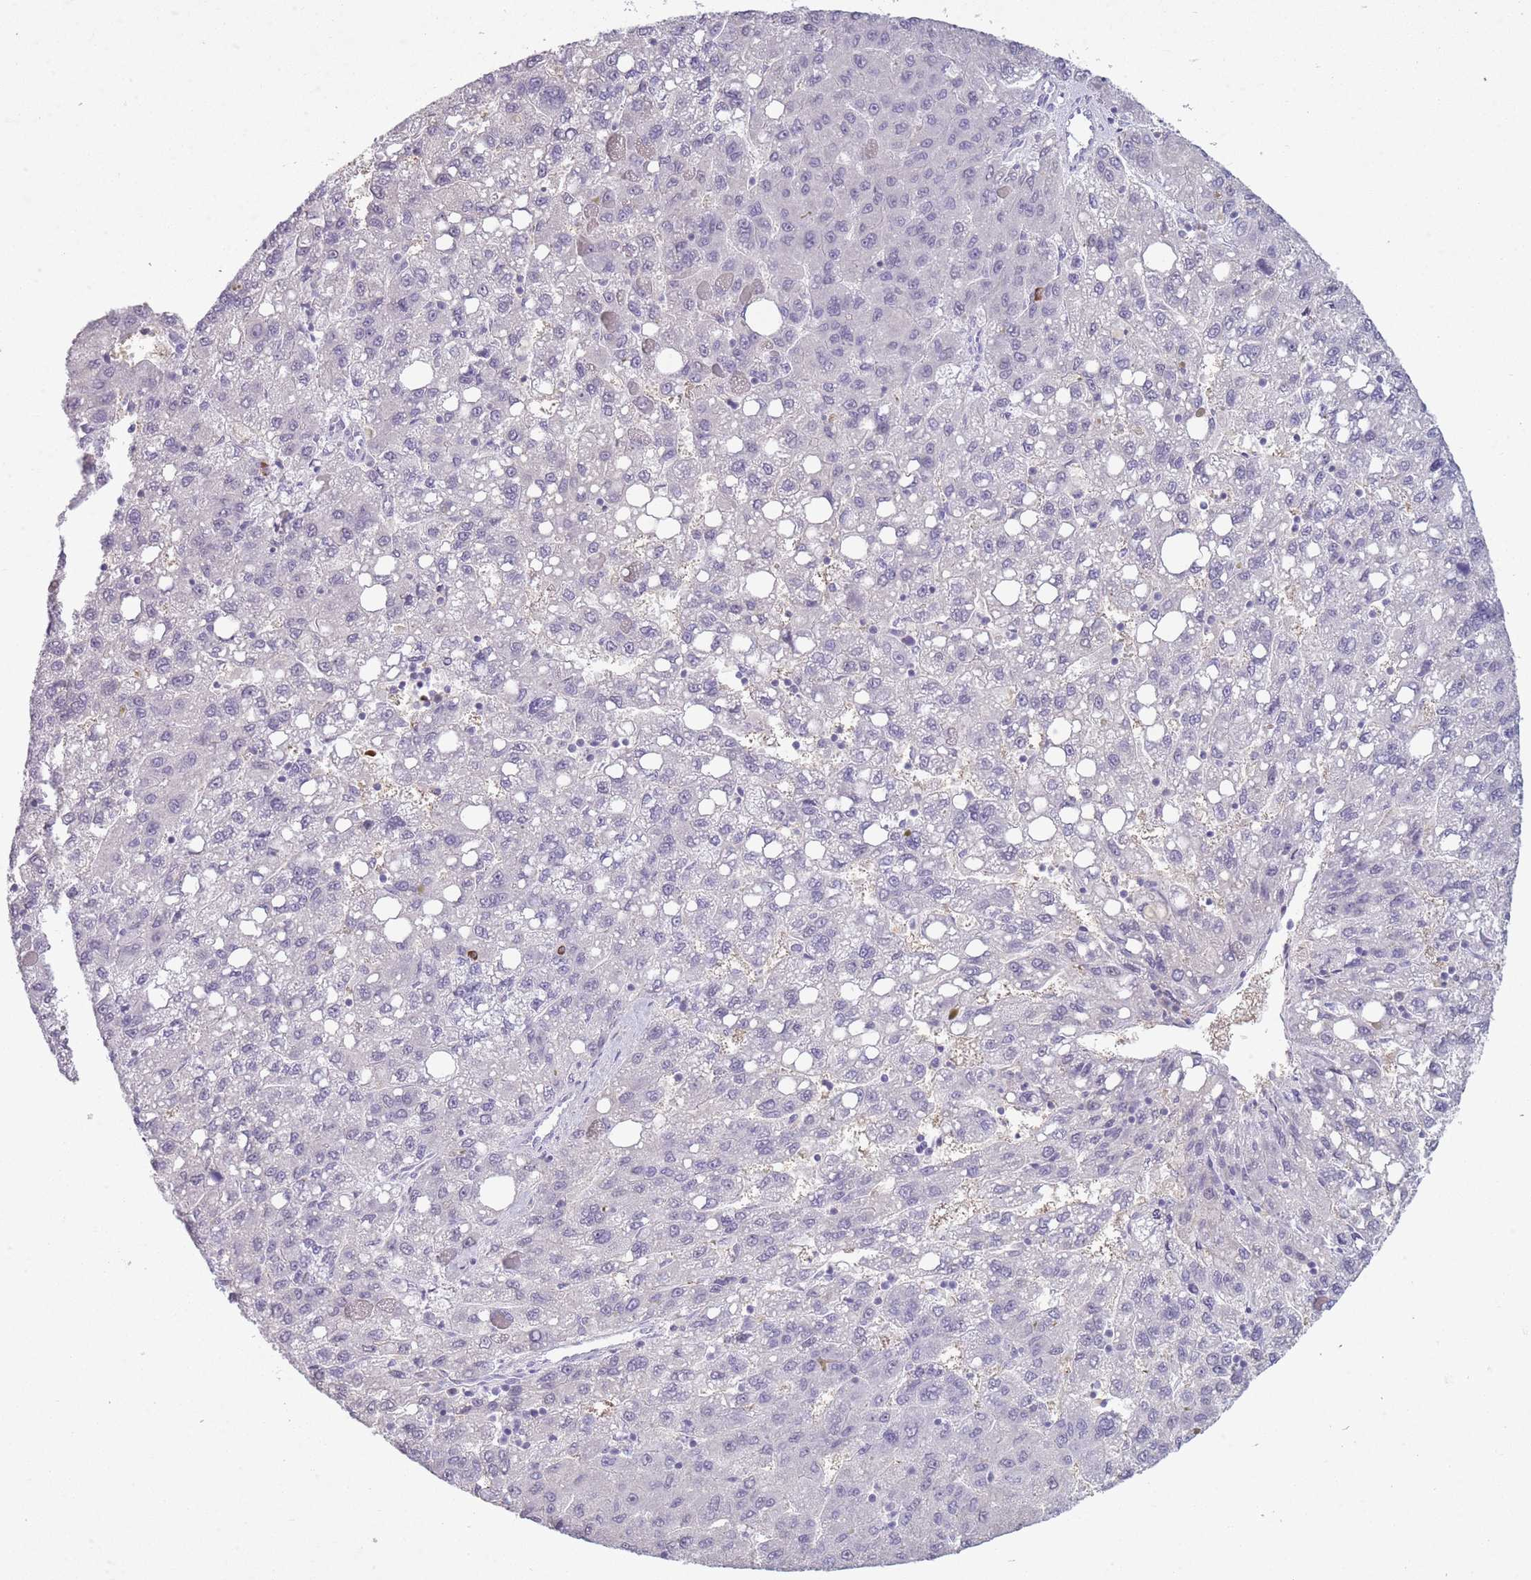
{"staining": {"intensity": "negative", "quantity": "none", "location": "none"}, "tissue": "liver cancer", "cell_type": "Tumor cells", "image_type": "cancer", "snomed": [{"axis": "morphology", "description": "Carcinoma, Hepatocellular, NOS"}, {"axis": "topography", "description": "Liver"}], "caption": "Liver cancer was stained to show a protein in brown. There is no significant staining in tumor cells.", "gene": "OR7C1", "patient": {"sex": "female", "age": 82}}